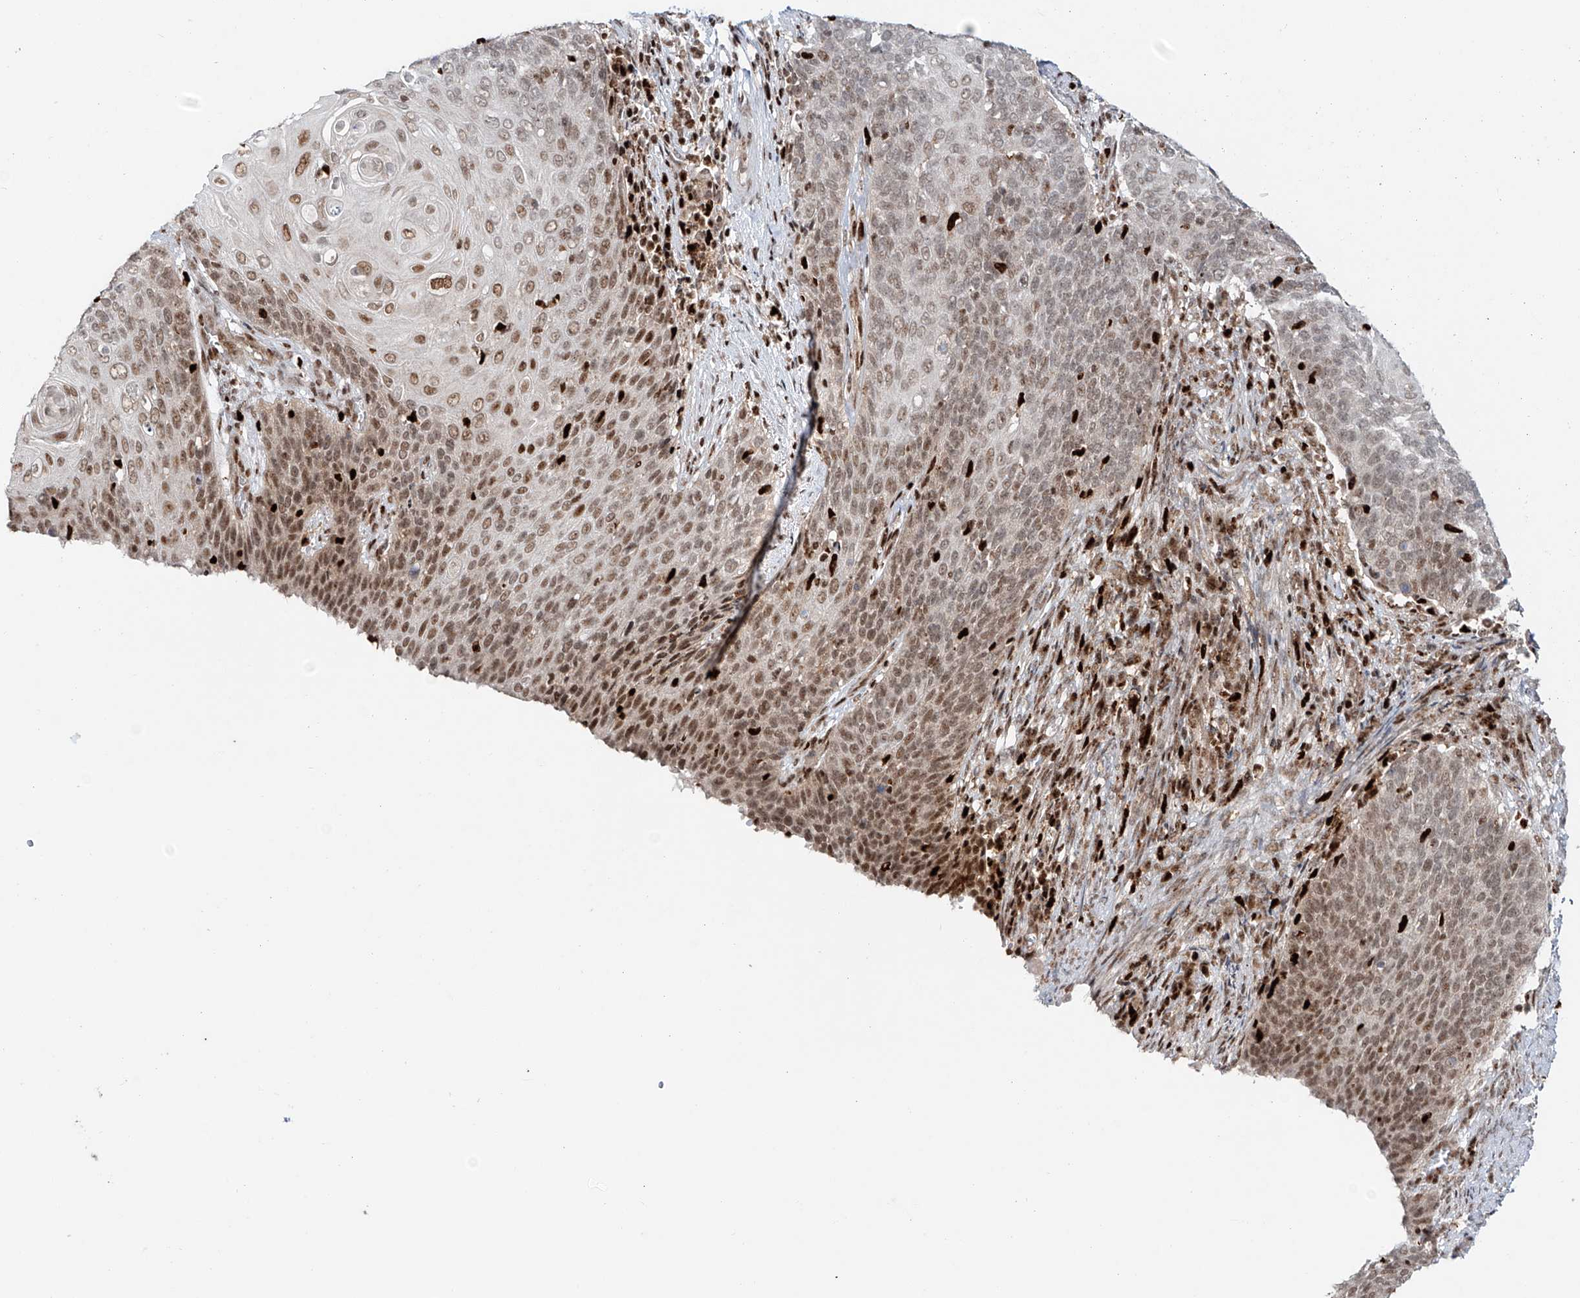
{"staining": {"intensity": "moderate", "quantity": "25%-75%", "location": "nuclear"}, "tissue": "cervical cancer", "cell_type": "Tumor cells", "image_type": "cancer", "snomed": [{"axis": "morphology", "description": "Squamous cell carcinoma, NOS"}, {"axis": "topography", "description": "Cervix"}], "caption": "Approximately 25%-75% of tumor cells in human squamous cell carcinoma (cervical) reveal moderate nuclear protein staining as visualized by brown immunohistochemical staining.", "gene": "DZIP1L", "patient": {"sex": "female", "age": 39}}